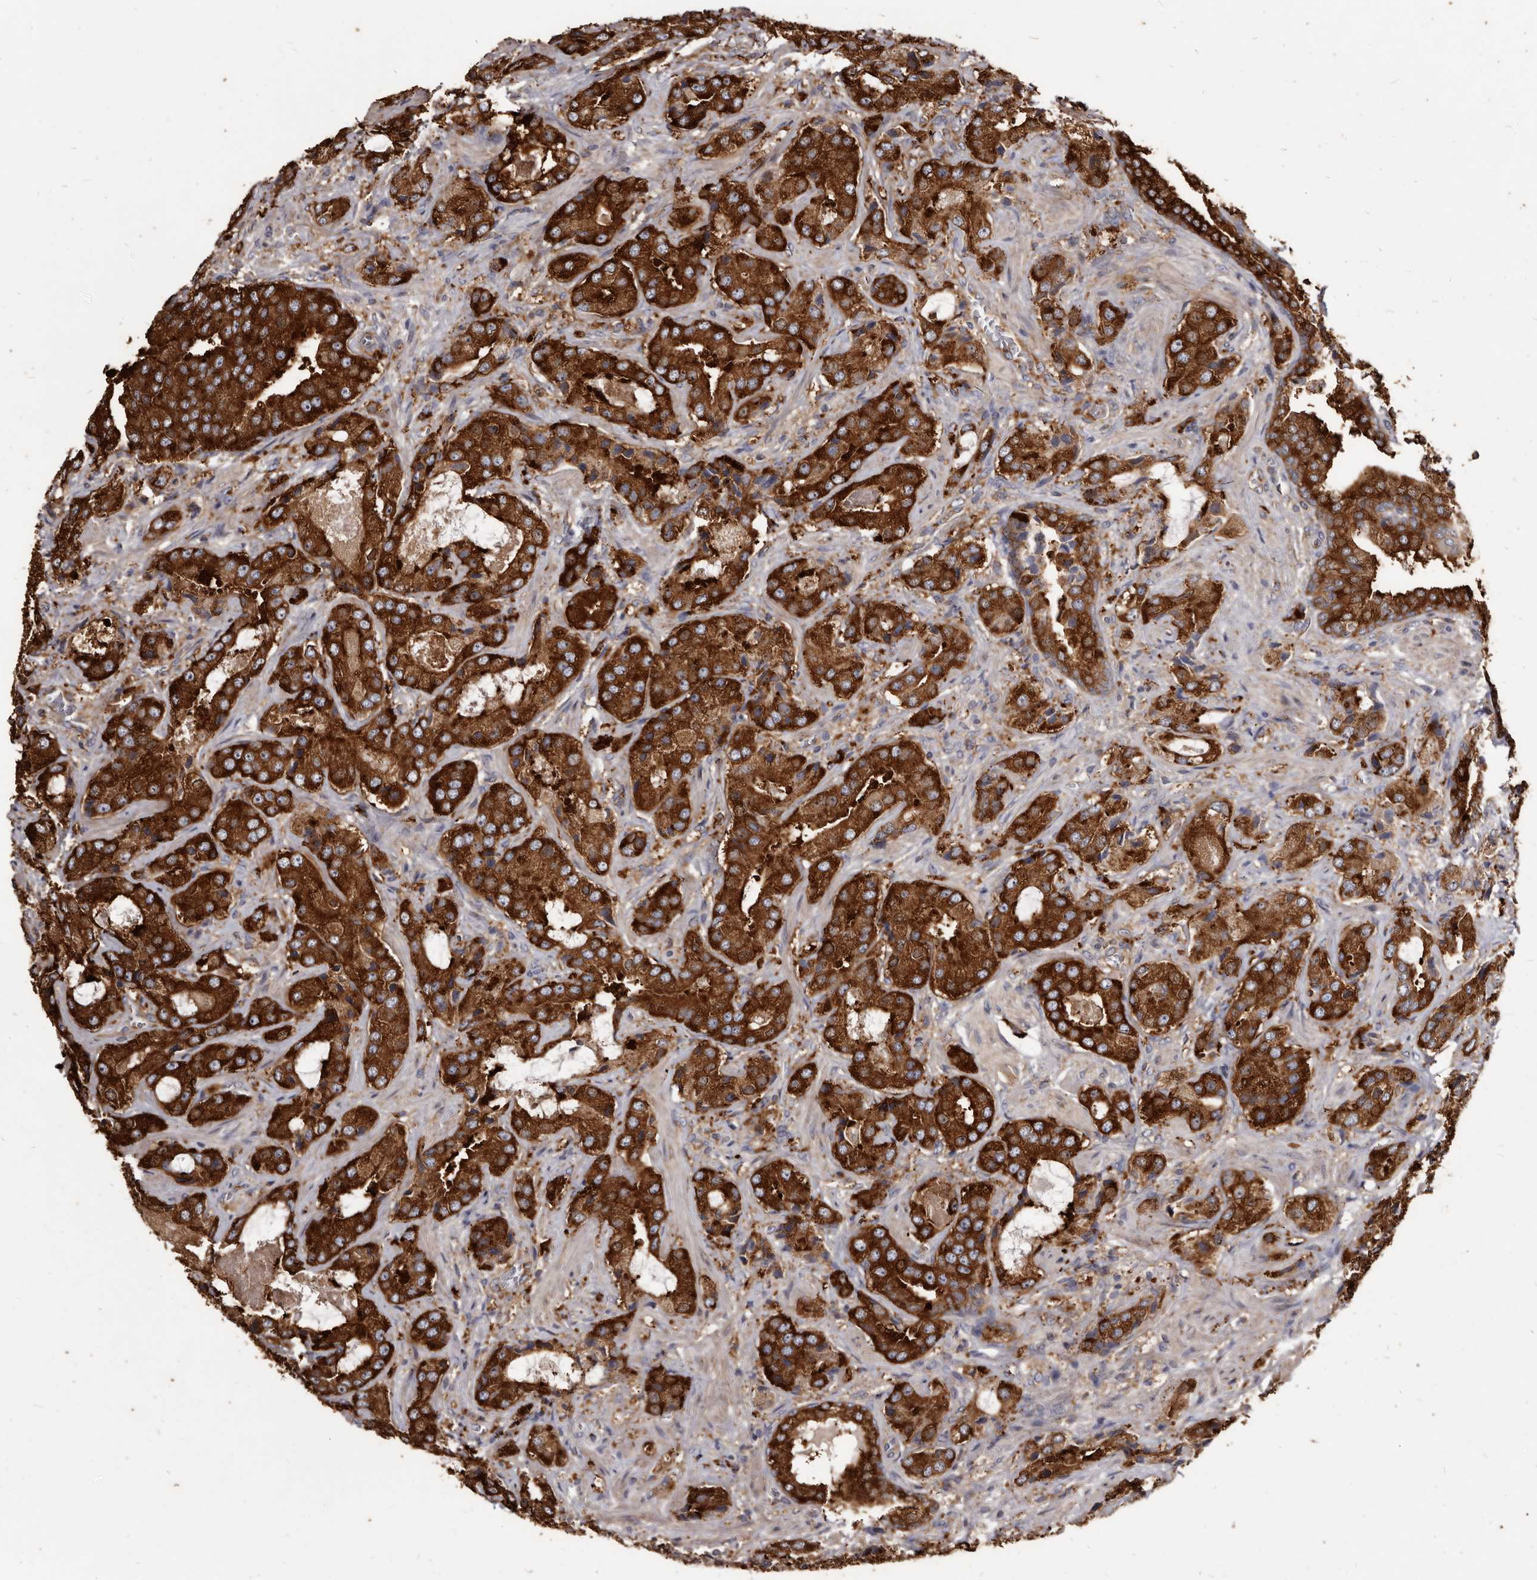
{"staining": {"intensity": "strong", "quantity": ">75%", "location": "cytoplasmic/membranous"}, "tissue": "prostate cancer", "cell_type": "Tumor cells", "image_type": "cancer", "snomed": [{"axis": "morphology", "description": "Normal tissue, NOS"}, {"axis": "morphology", "description": "Adenocarcinoma, High grade"}, {"axis": "topography", "description": "Prostate"}, {"axis": "topography", "description": "Peripheral nerve tissue"}], "caption": "IHC micrograph of prostate cancer stained for a protein (brown), which demonstrates high levels of strong cytoplasmic/membranous expression in approximately >75% of tumor cells.", "gene": "TPD52", "patient": {"sex": "male", "age": 59}}